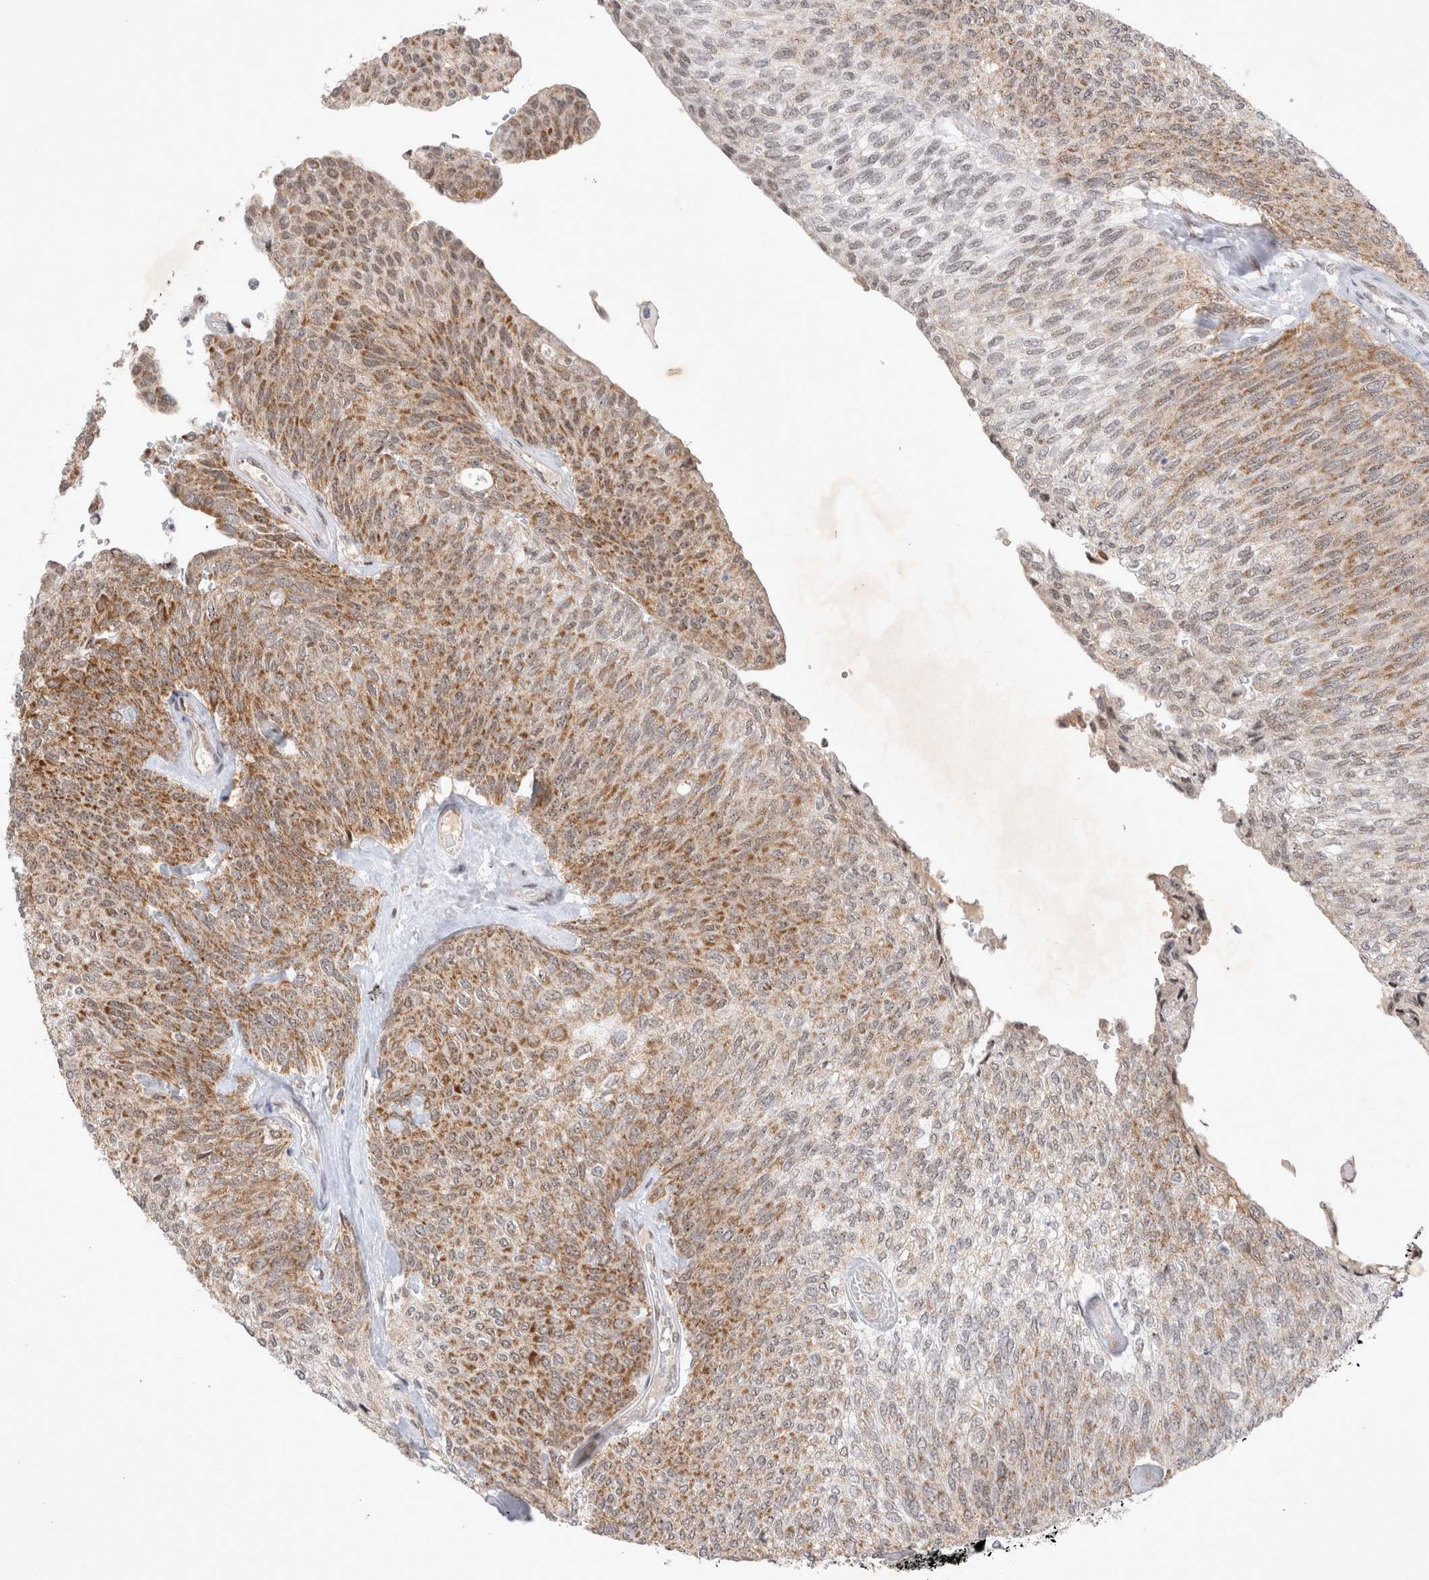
{"staining": {"intensity": "moderate", "quantity": "25%-75%", "location": "cytoplasmic/membranous"}, "tissue": "urothelial cancer", "cell_type": "Tumor cells", "image_type": "cancer", "snomed": [{"axis": "morphology", "description": "Urothelial carcinoma, Low grade"}, {"axis": "topography", "description": "Urinary bladder"}], "caption": "Brown immunohistochemical staining in urothelial carcinoma (low-grade) demonstrates moderate cytoplasmic/membranous expression in about 25%-75% of tumor cells.", "gene": "MRPL37", "patient": {"sex": "female", "age": 79}}